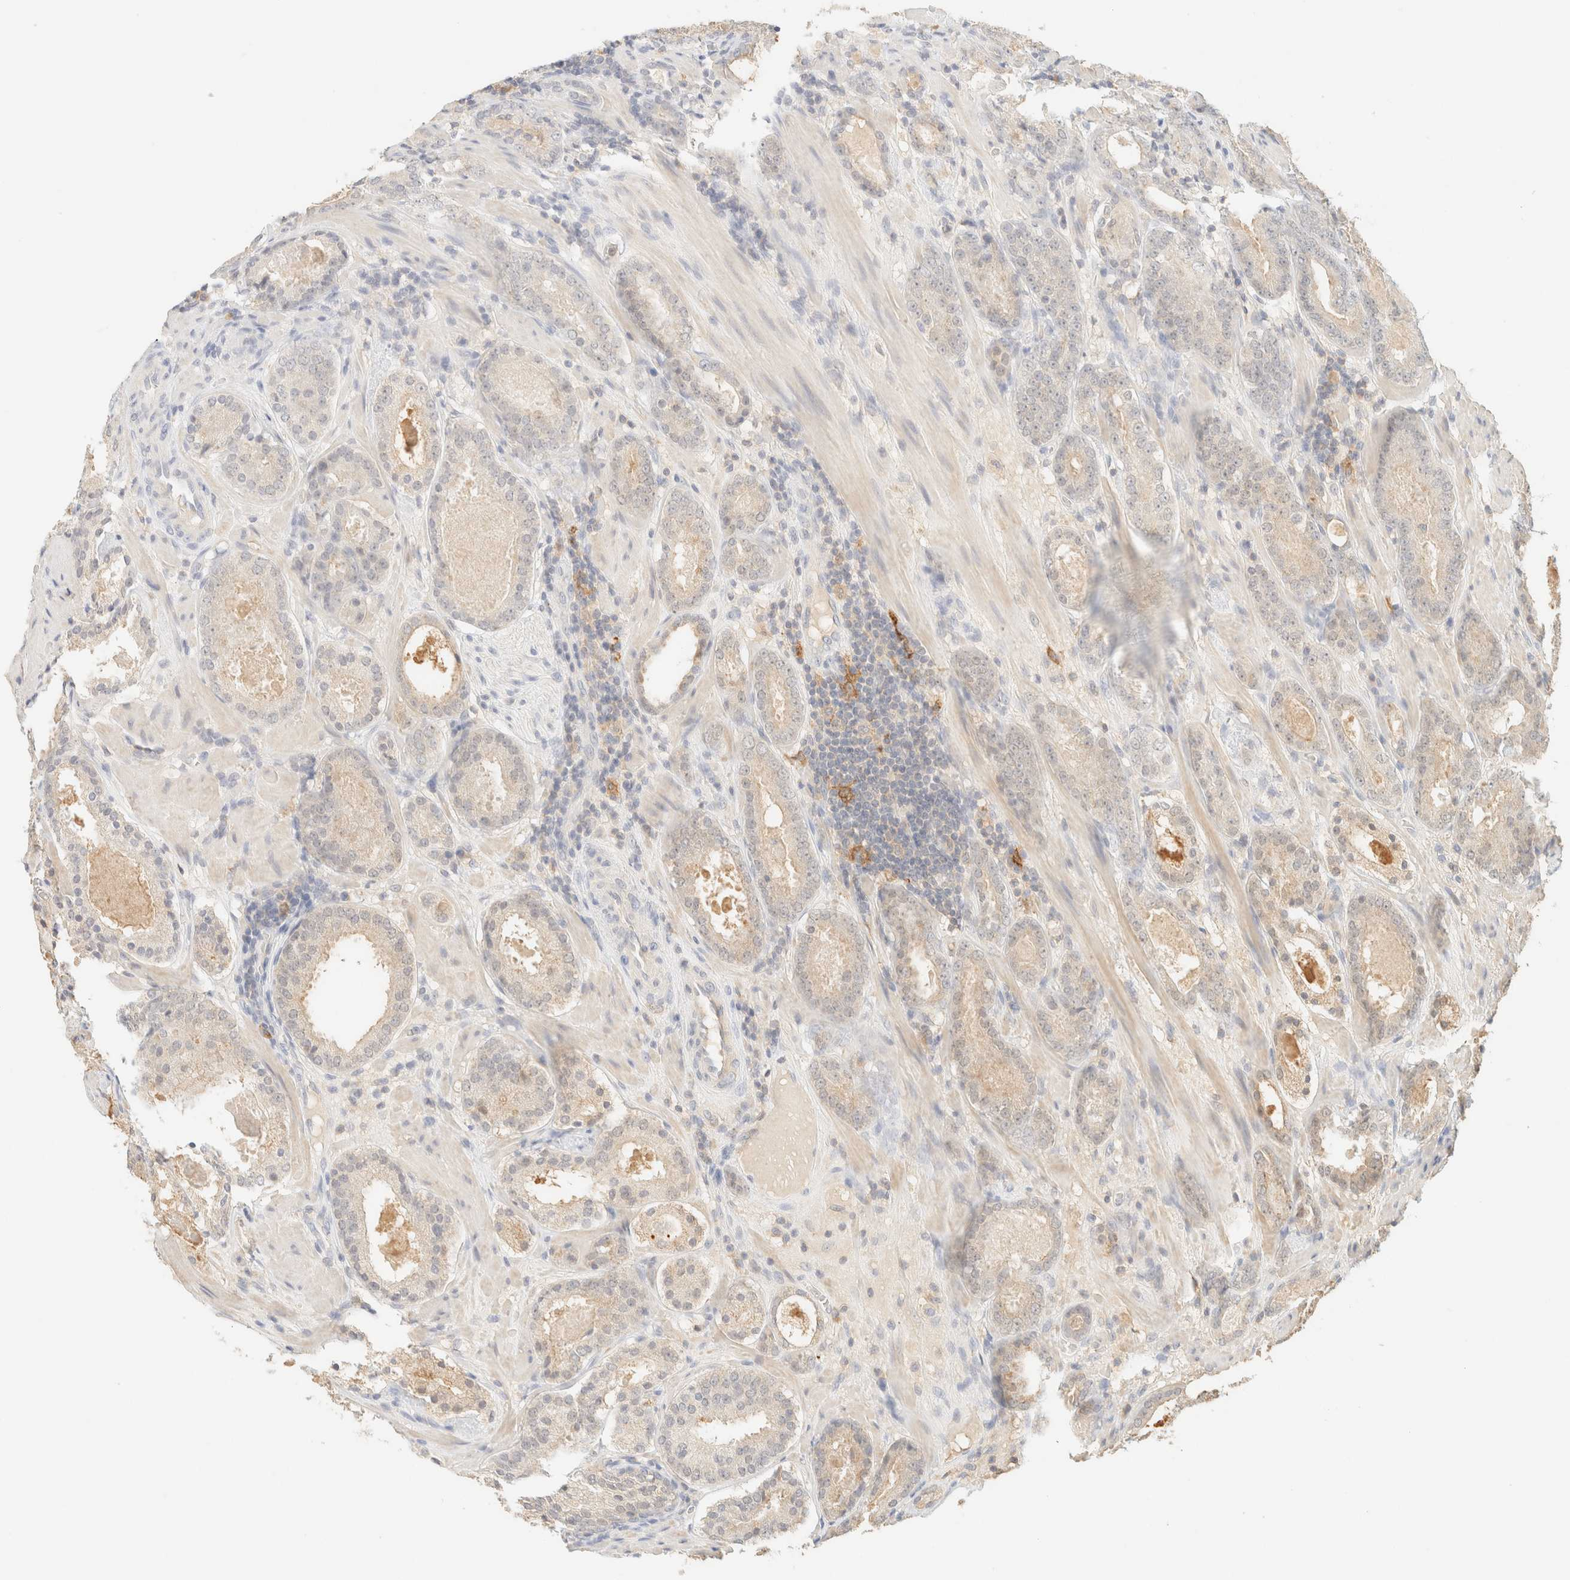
{"staining": {"intensity": "negative", "quantity": "none", "location": "none"}, "tissue": "prostate cancer", "cell_type": "Tumor cells", "image_type": "cancer", "snomed": [{"axis": "morphology", "description": "Adenocarcinoma, Low grade"}, {"axis": "topography", "description": "Prostate"}], "caption": "High power microscopy image of an IHC photomicrograph of prostate cancer (low-grade adenocarcinoma), revealing no significant staining in tumor cells.", "gene": "TIMD4", "patient": {"sex": "male", "age": 69}}